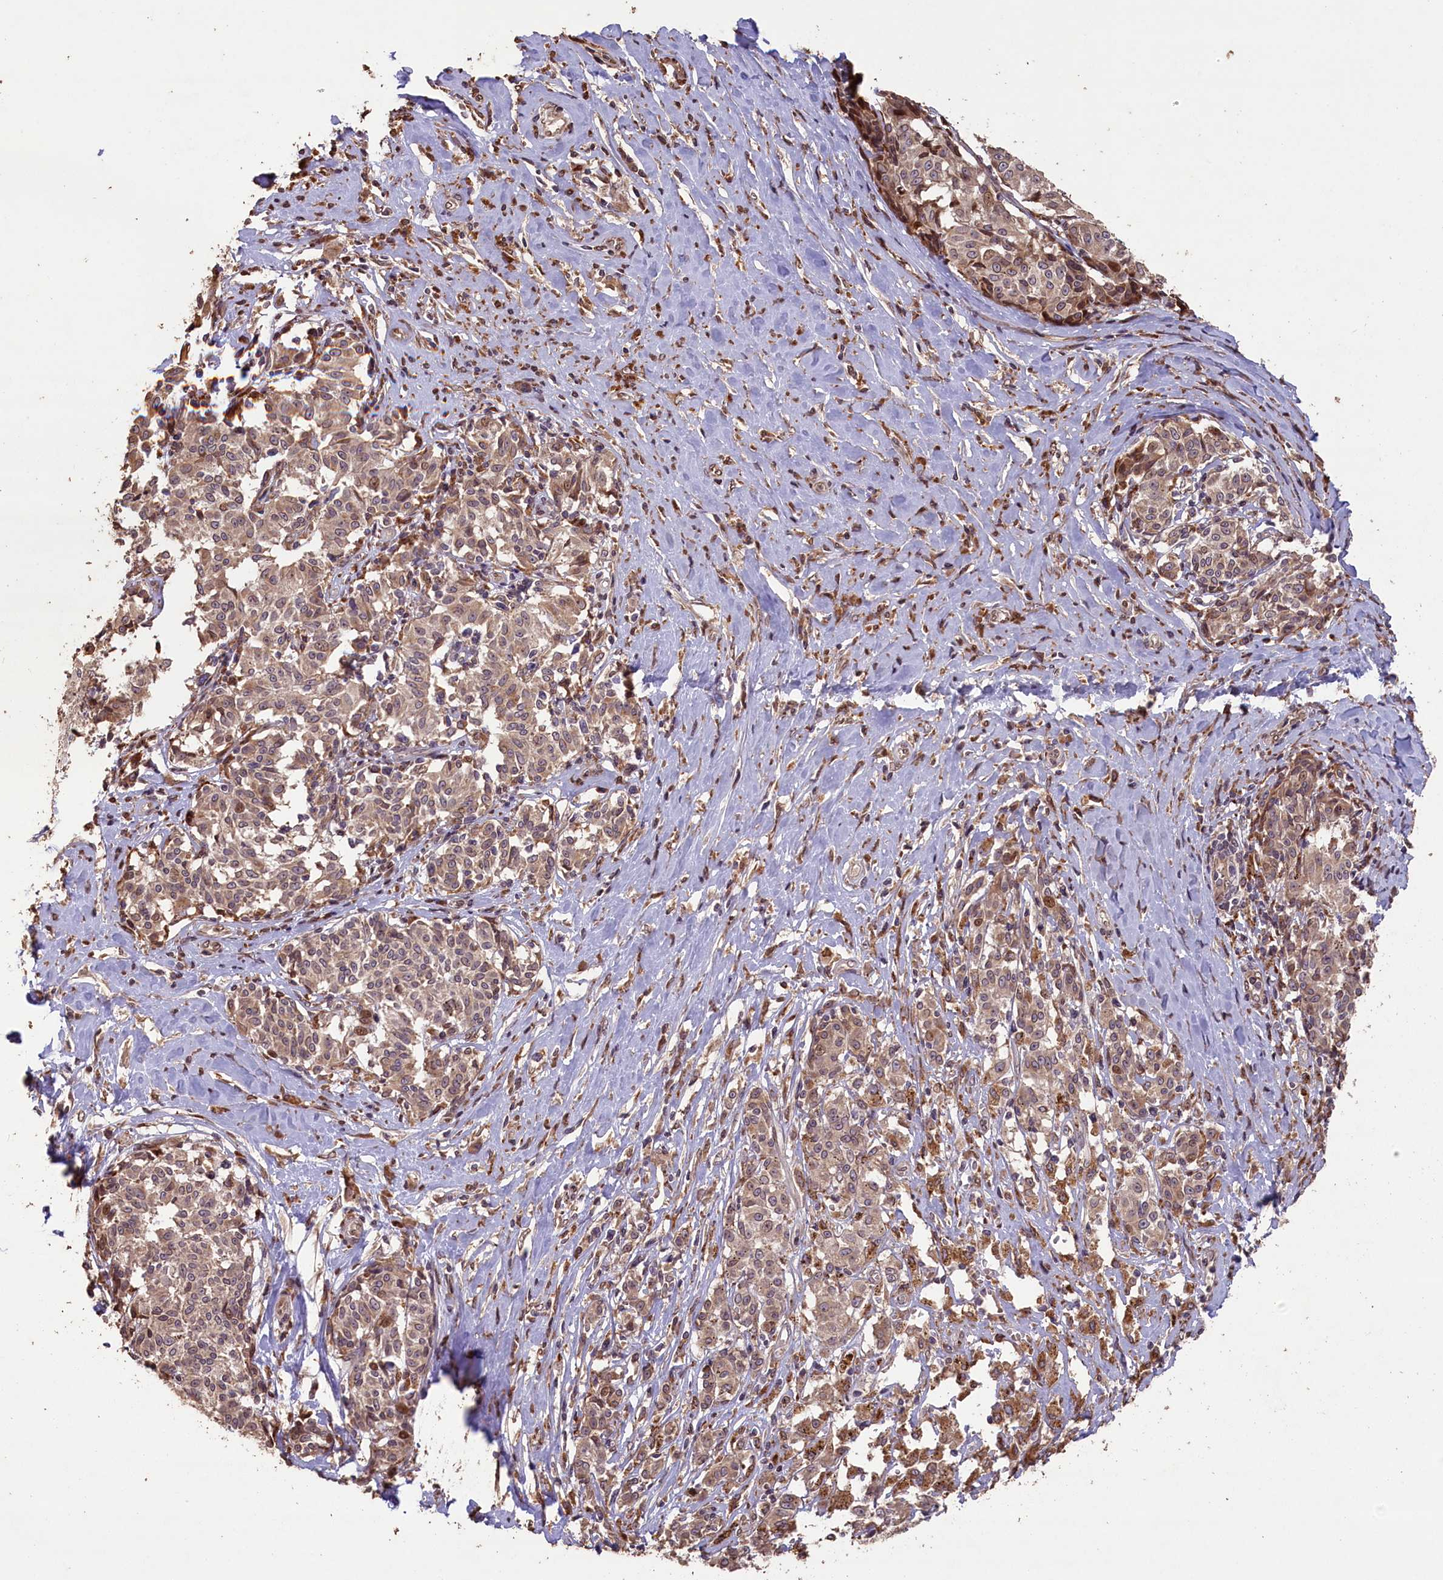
{"staining": {"intensity": "moderate", "quantity": ">75%", "location": "cytoplasmic/membranous"}, "tissue": "melanoma", "cell_type": "Tumor cells", "image_type": "cancer", "snomed": [{"axis": "morphology", "description": "Malignant melanoma, NOS"}, {"axis": "topography", "description": "Skin"}], "caption": "Immunohistochemistry (IHC) (DAB (3,3'-diaminobenzidine)) staining of melanoma displays moderate cytoplasmic/membranous protein positivity in about >75% of tumor cells.", "gene": "SLC38A7", "patient": {"sex": "female", "age": 72}}